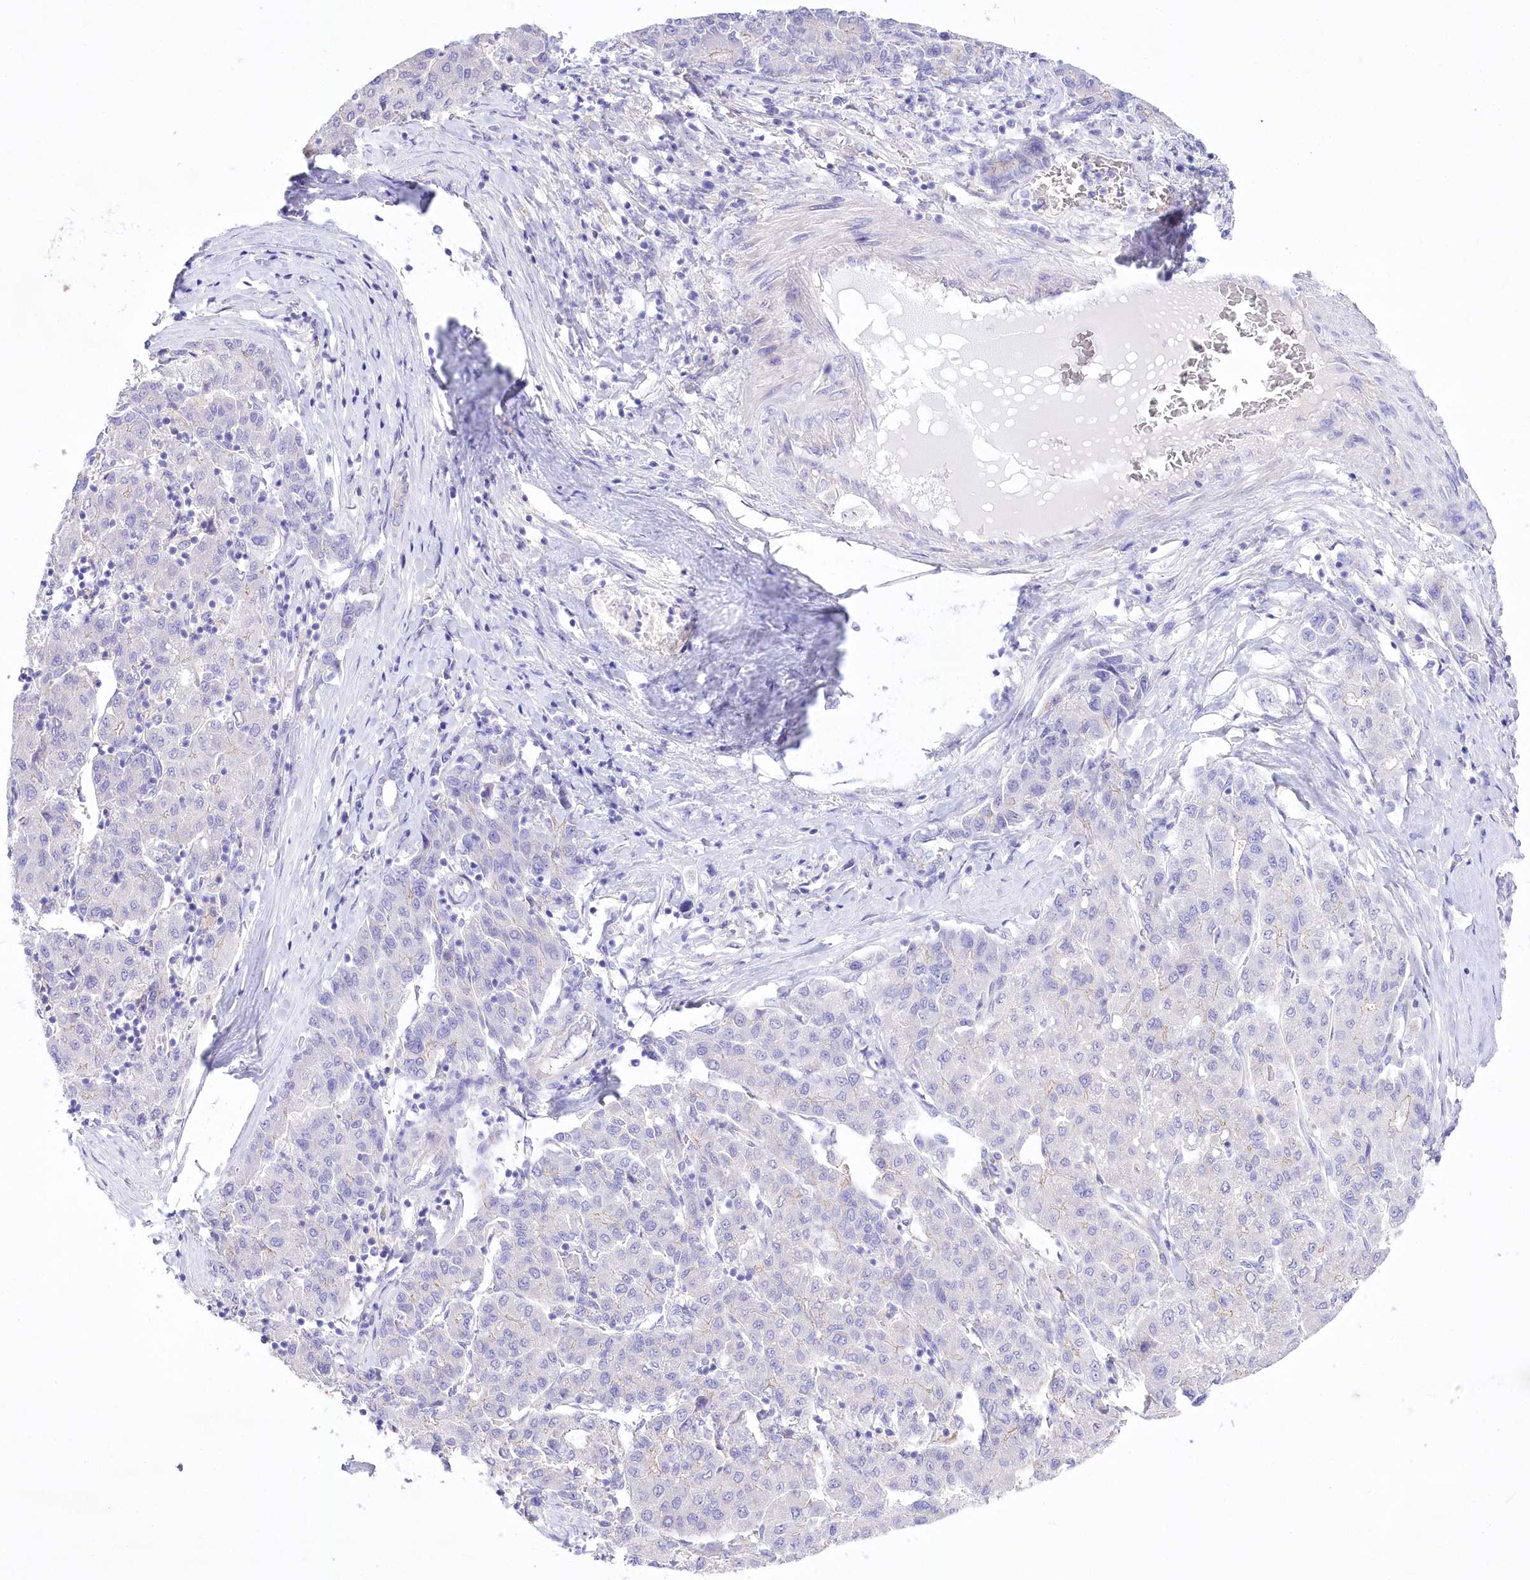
{"staining": {"intensity": "negative", "quantity": "none", "location": "none"}, "tissue": "liver cancer", "cell_type": "Tumor cells", "image_type": "cancer", "snomed": [{"axis": "morphology", "description": "Carcinoma, Hepatocellular, NOS"}, {"axis": "topography", "description": "Liver"}], "caption": "This micrograph is of liver cancer stained with IHC to label a protein in brown with the nuclei are counter-stained blue. There is no staining in tumor cells.", "gene": "LRRC34", "patient": {"sex": "male", "age": 65}}